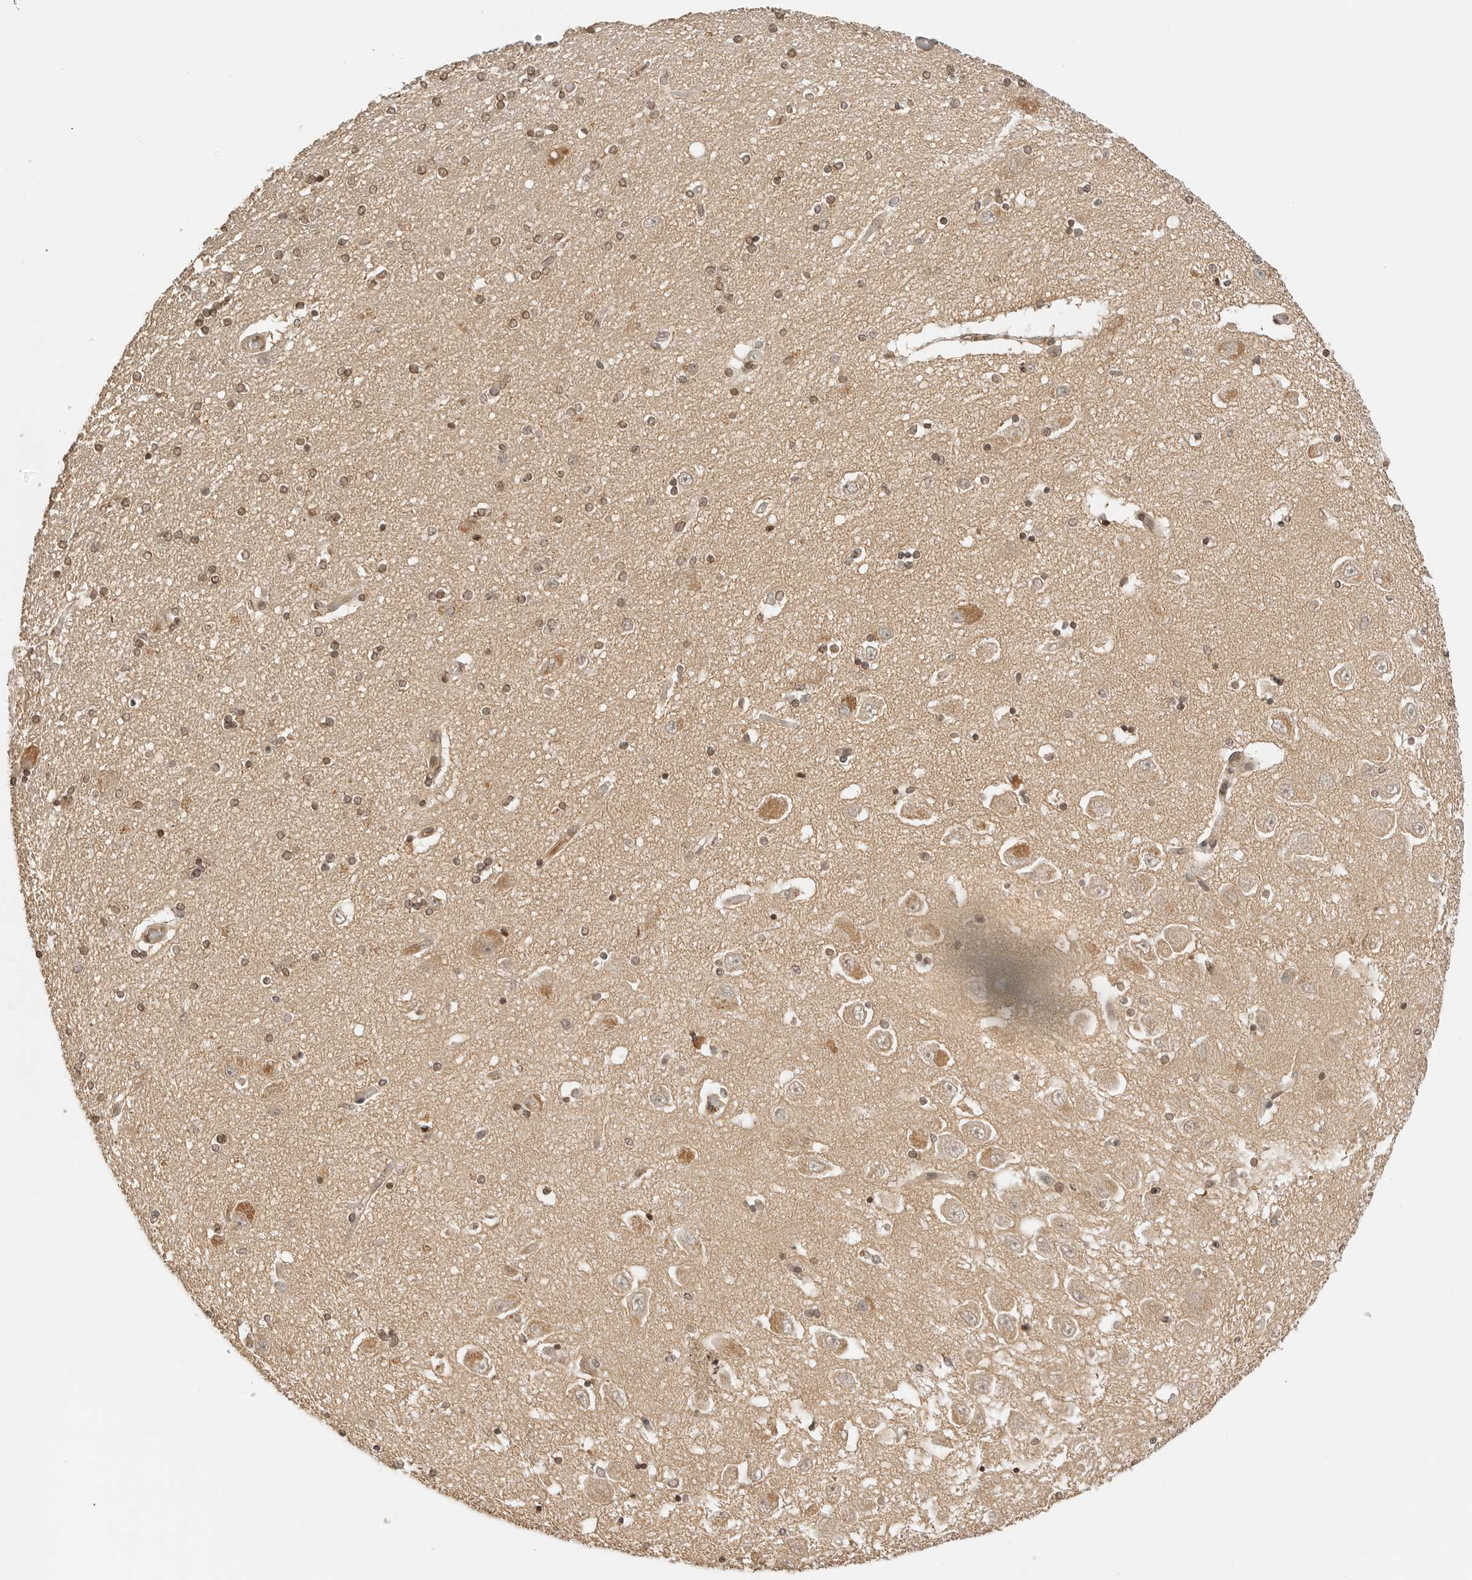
{"staining": {"intensity": "moderate", "quantity": ">75%", "location": "cytoplasmic/membranous,nuclear"}, "tissue": "hippocampus", "cell_type": "Glial cells", "image_type": "normal", "snomed": [{"axis": "morphology", "description": "Normal tissue, NOS"}, {"axis": "topography", "description": "Hippocampus"}], "caption": "Immunohistochemistry (IHC) histopathology image of benign hippocampus stained for a protein (brown), which shows medium levels of moderate cytoplasmic/membranous,nuclear staining in approximately >75% of glial cells.", "gene": "POLH", "patient": {"sex": "female", "age": 54}}